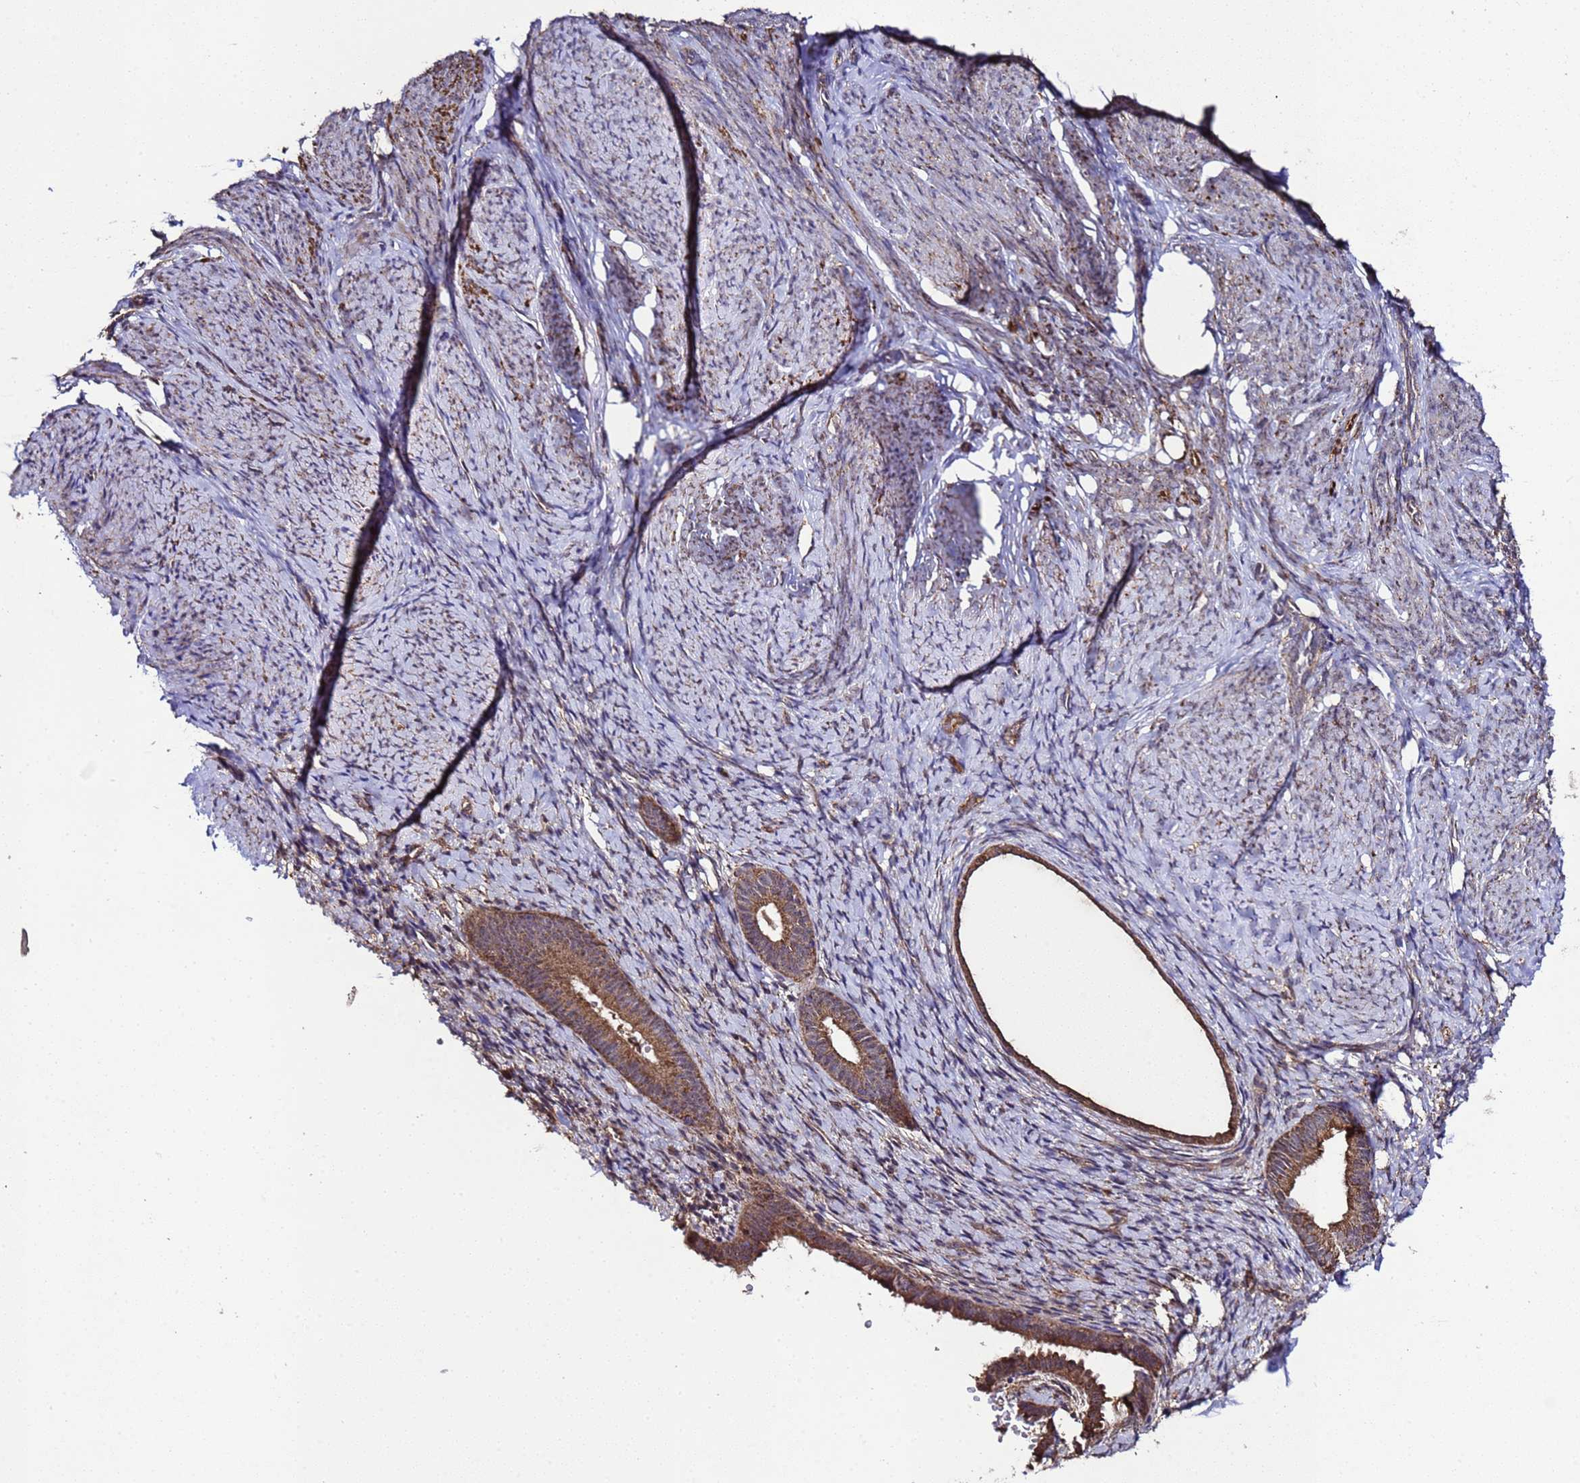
{"staining": {"intensity": "moderate", "quantity": "<25%", "location": "cytoplasmic/membranous"}, "tissue": "endometrium", "cell_type": "Cells in endometrial stroma", "image_type": "normal", "snomed": [{"axis": "morphology", "description": "Normal tissue, NOS"}, {"axis": "topography", "description": "Endometrium"}], "caption": "DAB immunohistochemical staining of benign endometrium demonstrates moderate cytoplasmic/membranous protein expression in about <25% of cells in endometrial stroma. The protein of interest is shown in brown color, while the nuclei are stained blue.", "gene": "HSPBAP1", "patient": {"sex": "female", "age": 65}}